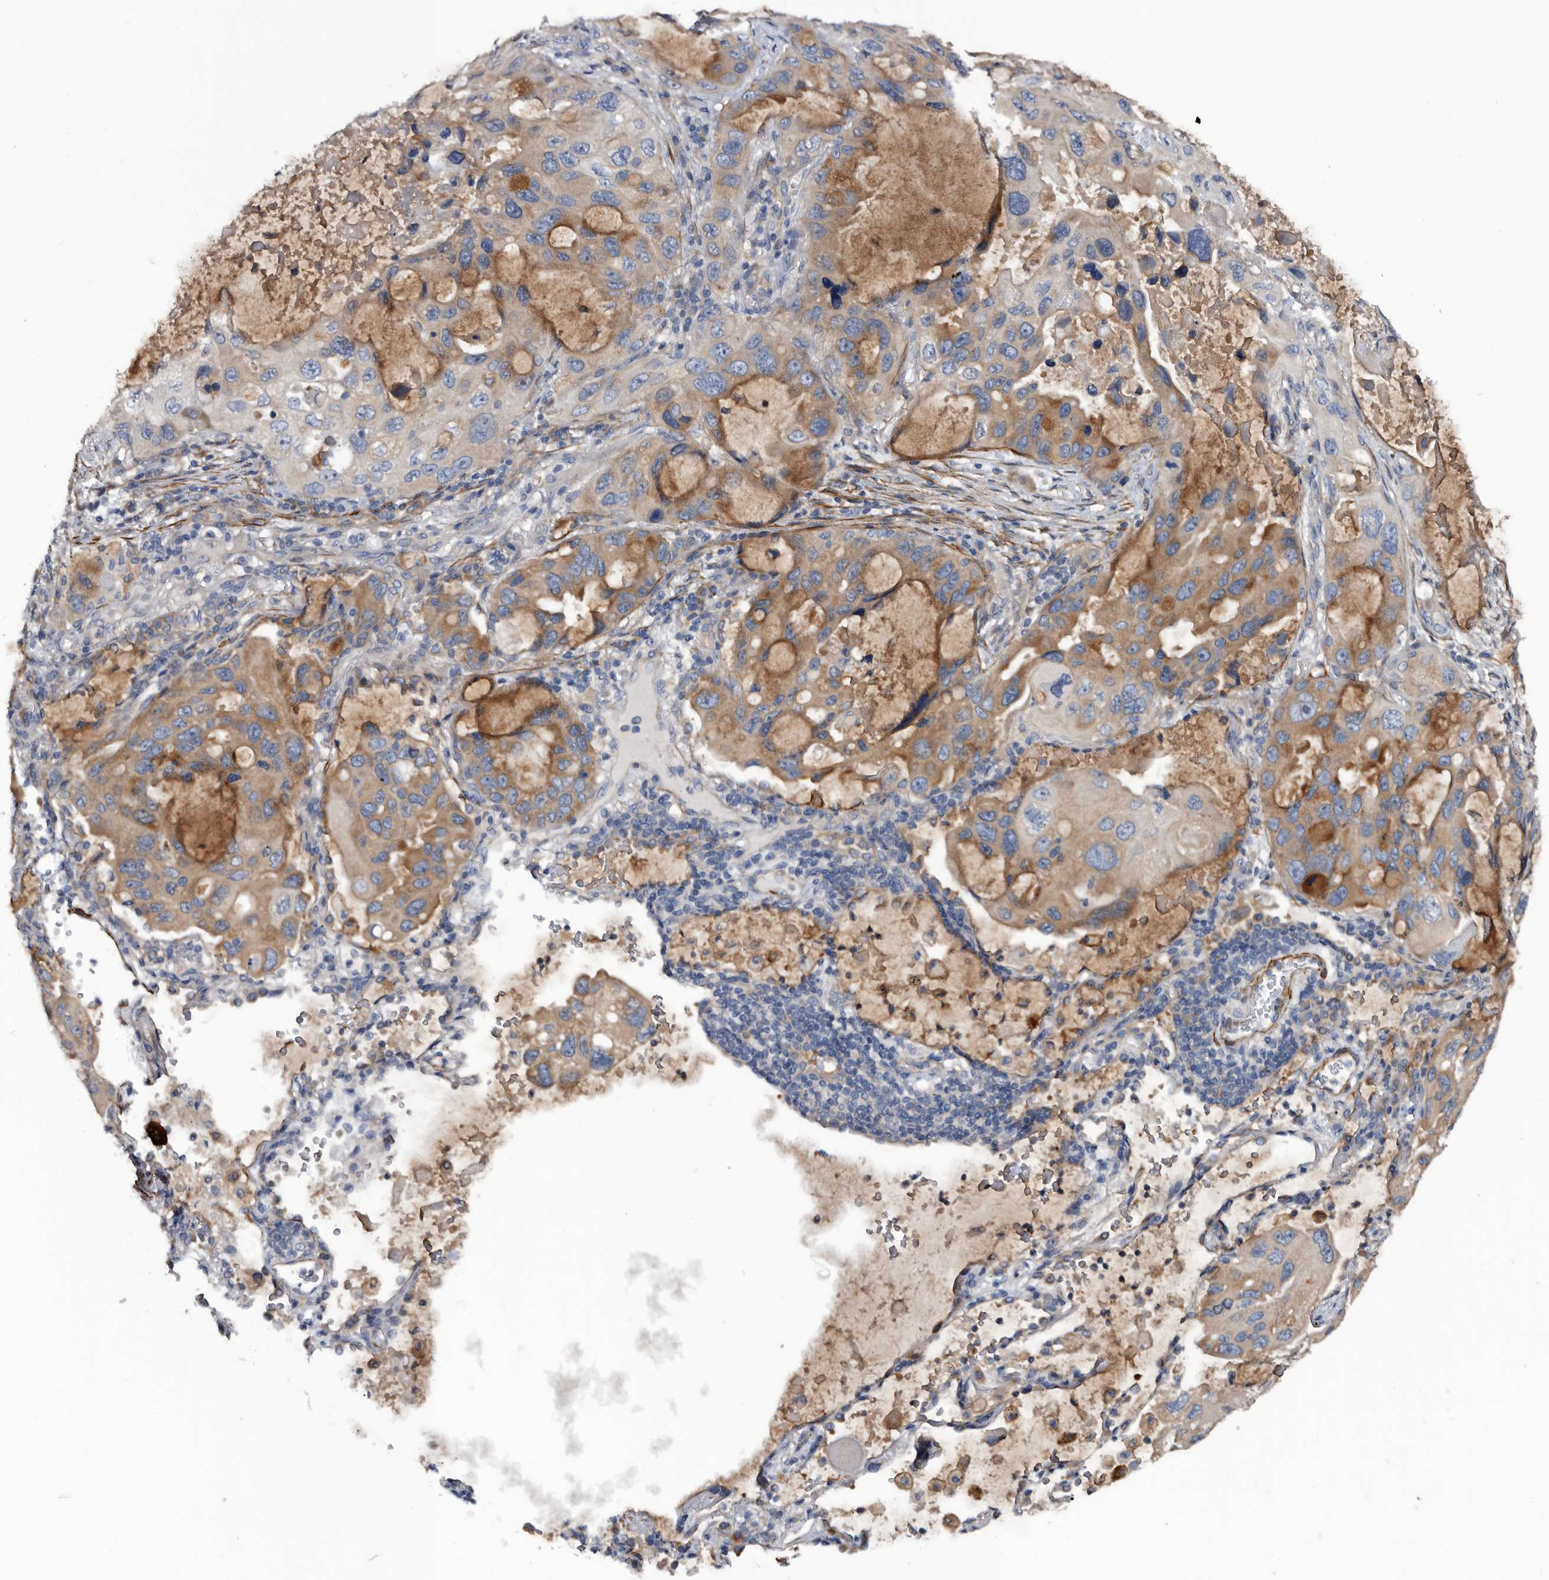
{"staining": {"intensity": "moderate", "quantity": "<25%", "location": "cytoplasmic/membranous"}, "tissue": "lung cancer", "cell_type": "Tumor cells", "image_type": "cancer", "snomed": [{"axis": "morphology", "description": "Squamous cell carcinoma, NOS"}, {"axis": "topography", "description": "Lung"}], "caption": "DAB immunohistochemical staining of lung cancer (squamous cell carcinoma) displays moderate cytoplasmic/membranous protein positivity in about <25% of tumor cells. (IHC, brightfield microscopy, high magnification).", "gene": "IARS1", "patient": {"sex": "female", "age": 73}}